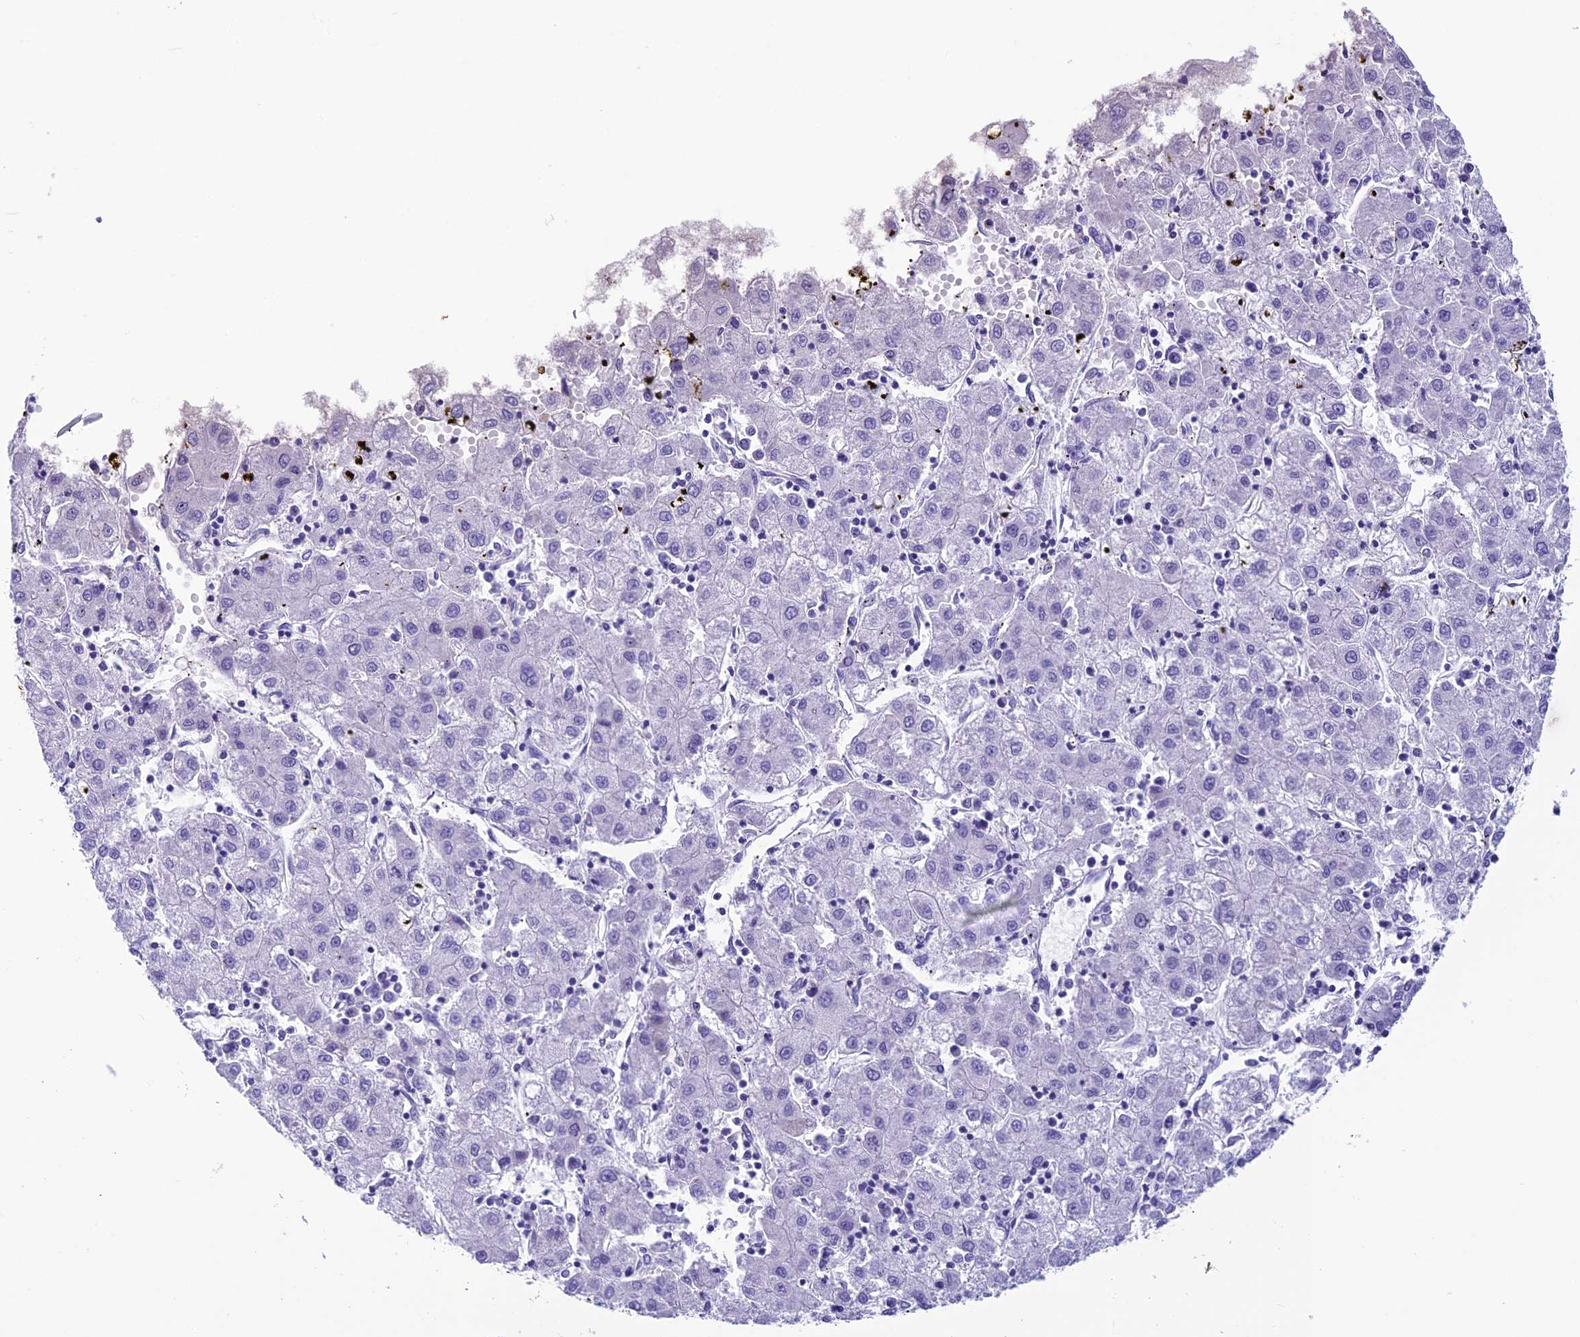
{"staining": {"intensity": "negative", "quantity": "none", "location": "none"}, "tissue": "liver cancer", "cell_type": "Tumor cells", "image_type": "cancer", "snomed": [{"axis": "morphology", "description": "Carcinoma, Hepatocellular, NOS"}, {"axis": "topography", "description": "Liver"}], "caption": "This histopathology image is of liver cancer (hepatocellular carcinoma) stained with immunohistochemistry (IHC) to label a protein in brown with the nuclei are counter-stained blue. There is no positivity in tumor cells.", "gene": "TRAM1L1", "patient": {"sex": "male", "age": 72}}